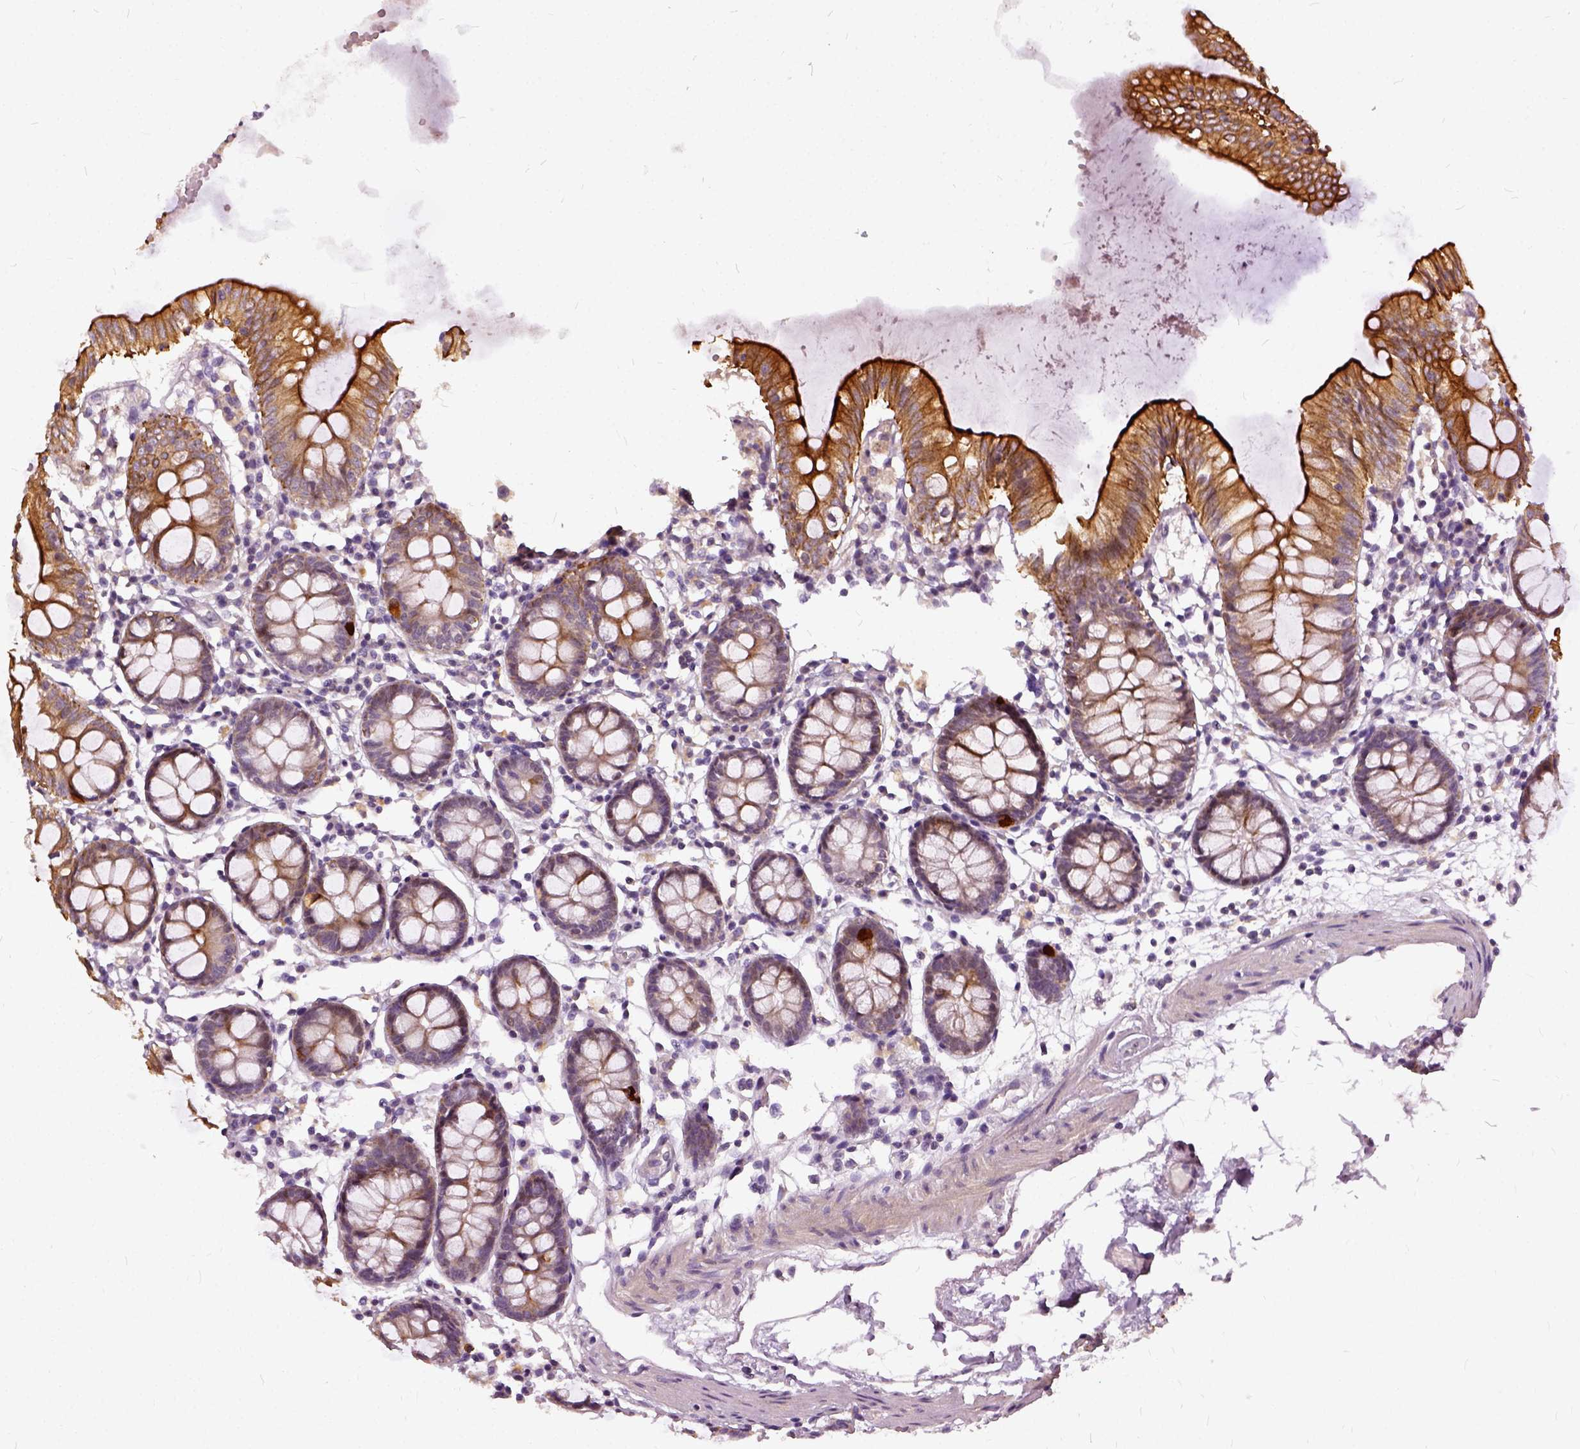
{"staining": {"intensity": "negative", "quantity": "none", "location": "none"}, "tissue": "colon", "cell_type": "Endothelial cells", "image_type": "normal", "snomed": [{"axis": "morphology", "description": "Normal tissue, NOS"}, {"axis": "topography", "description": "Colon"}], "caption": "Immunohistochemistry (IHC) micrograph of unremarkable human colon stained for a protein (brown), which exhibits no staining in endothelial cells.", "gene": "ILRUN", "patient": {"sex": "female", "age": 84}}